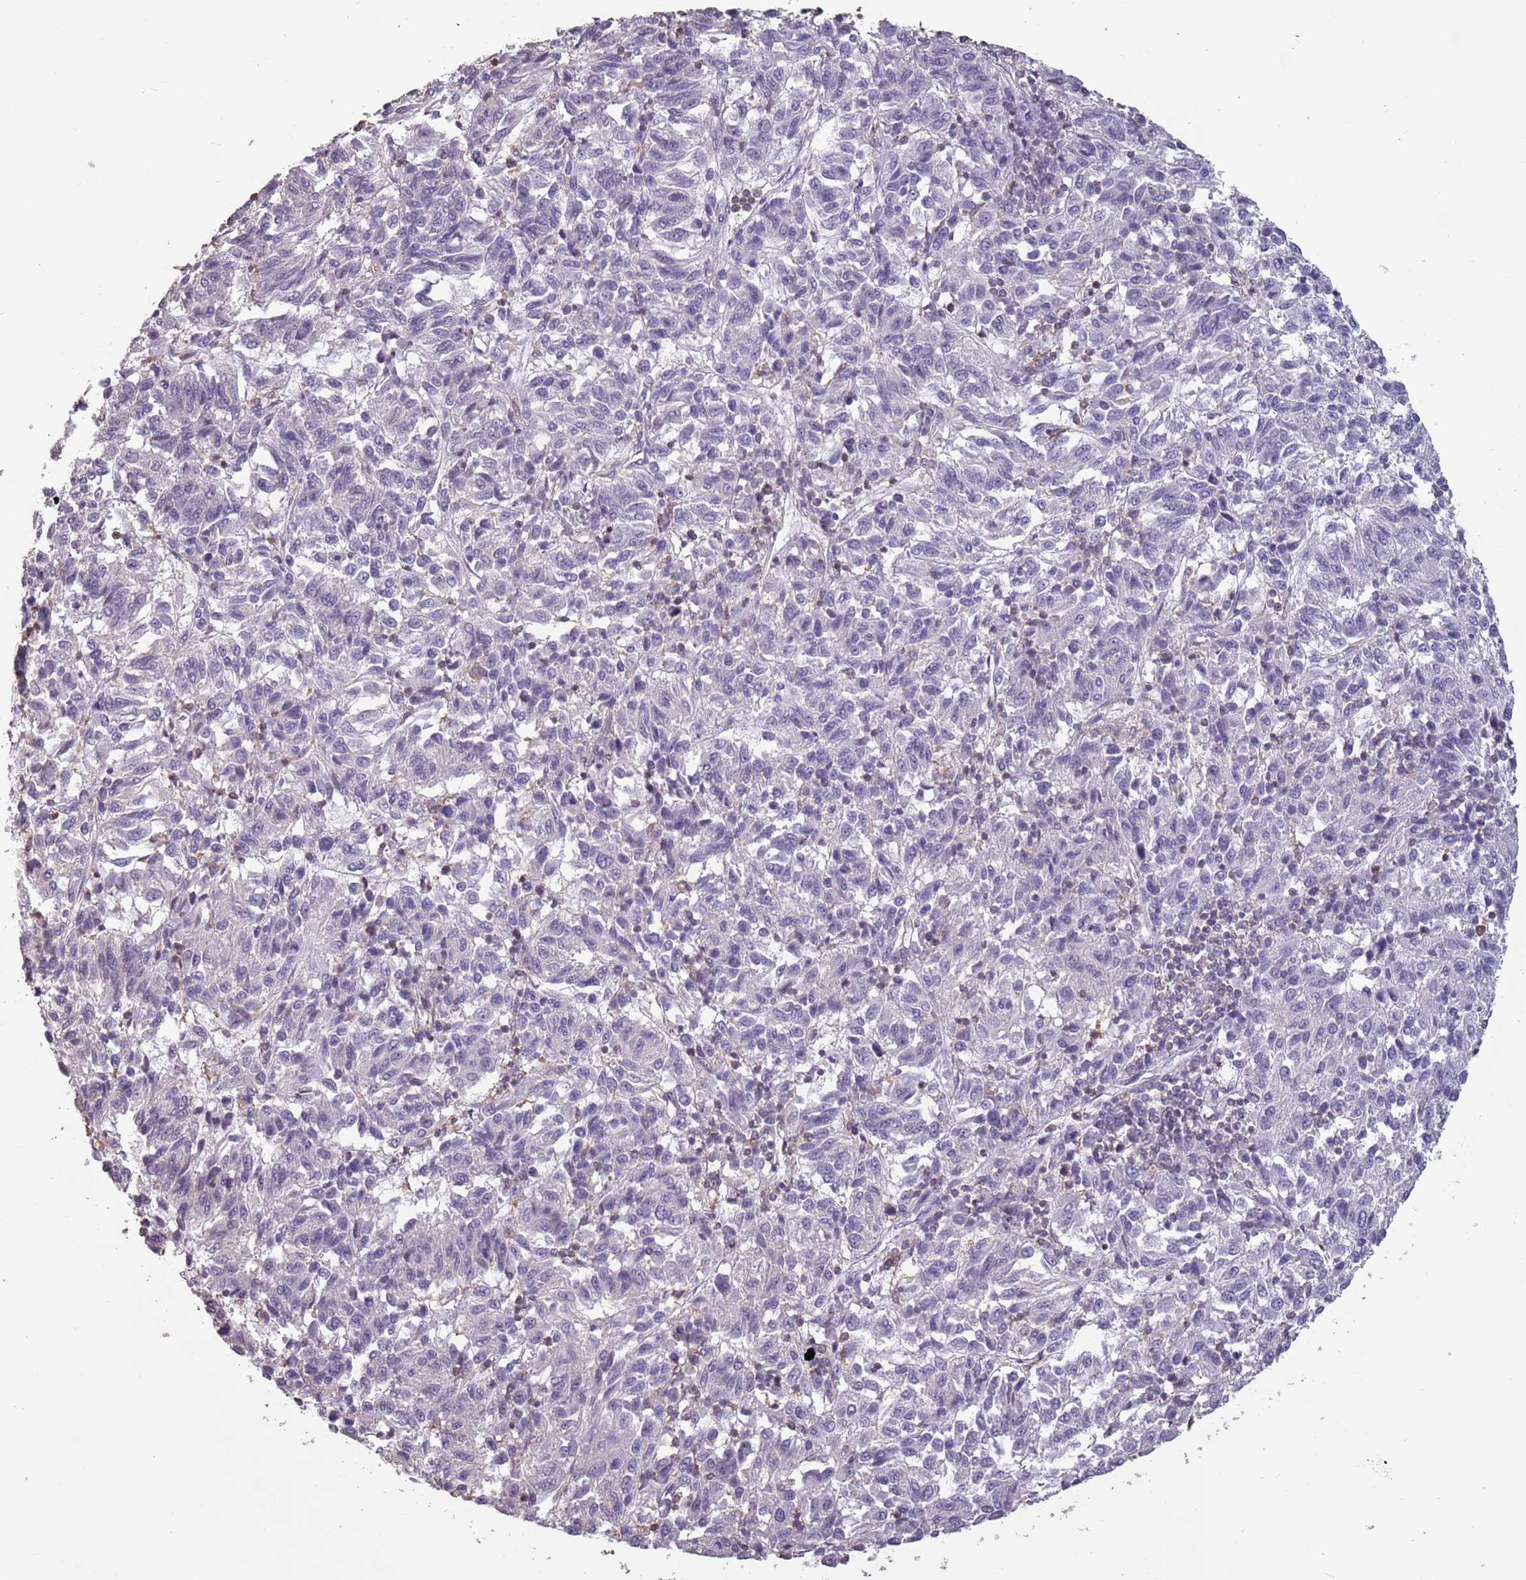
{"staining": {"intensity": "negative", "quantity": "none", "location": "none"}, "tissue": "melanoma", "cell_type": "Tumor cells", "image_type": "cancer", "snomed": [{"axis": "morphology", "description": "Malignant melanoma, Metastatic site"}, {"axis": "topography", "description": "Lung"}], "caption": "A micrograph of human malignant melanoma (metastatic site) is negative for staining in tumor cells.", "gene": "SUN5", "patient": {"sex": "male", "age": 64}}